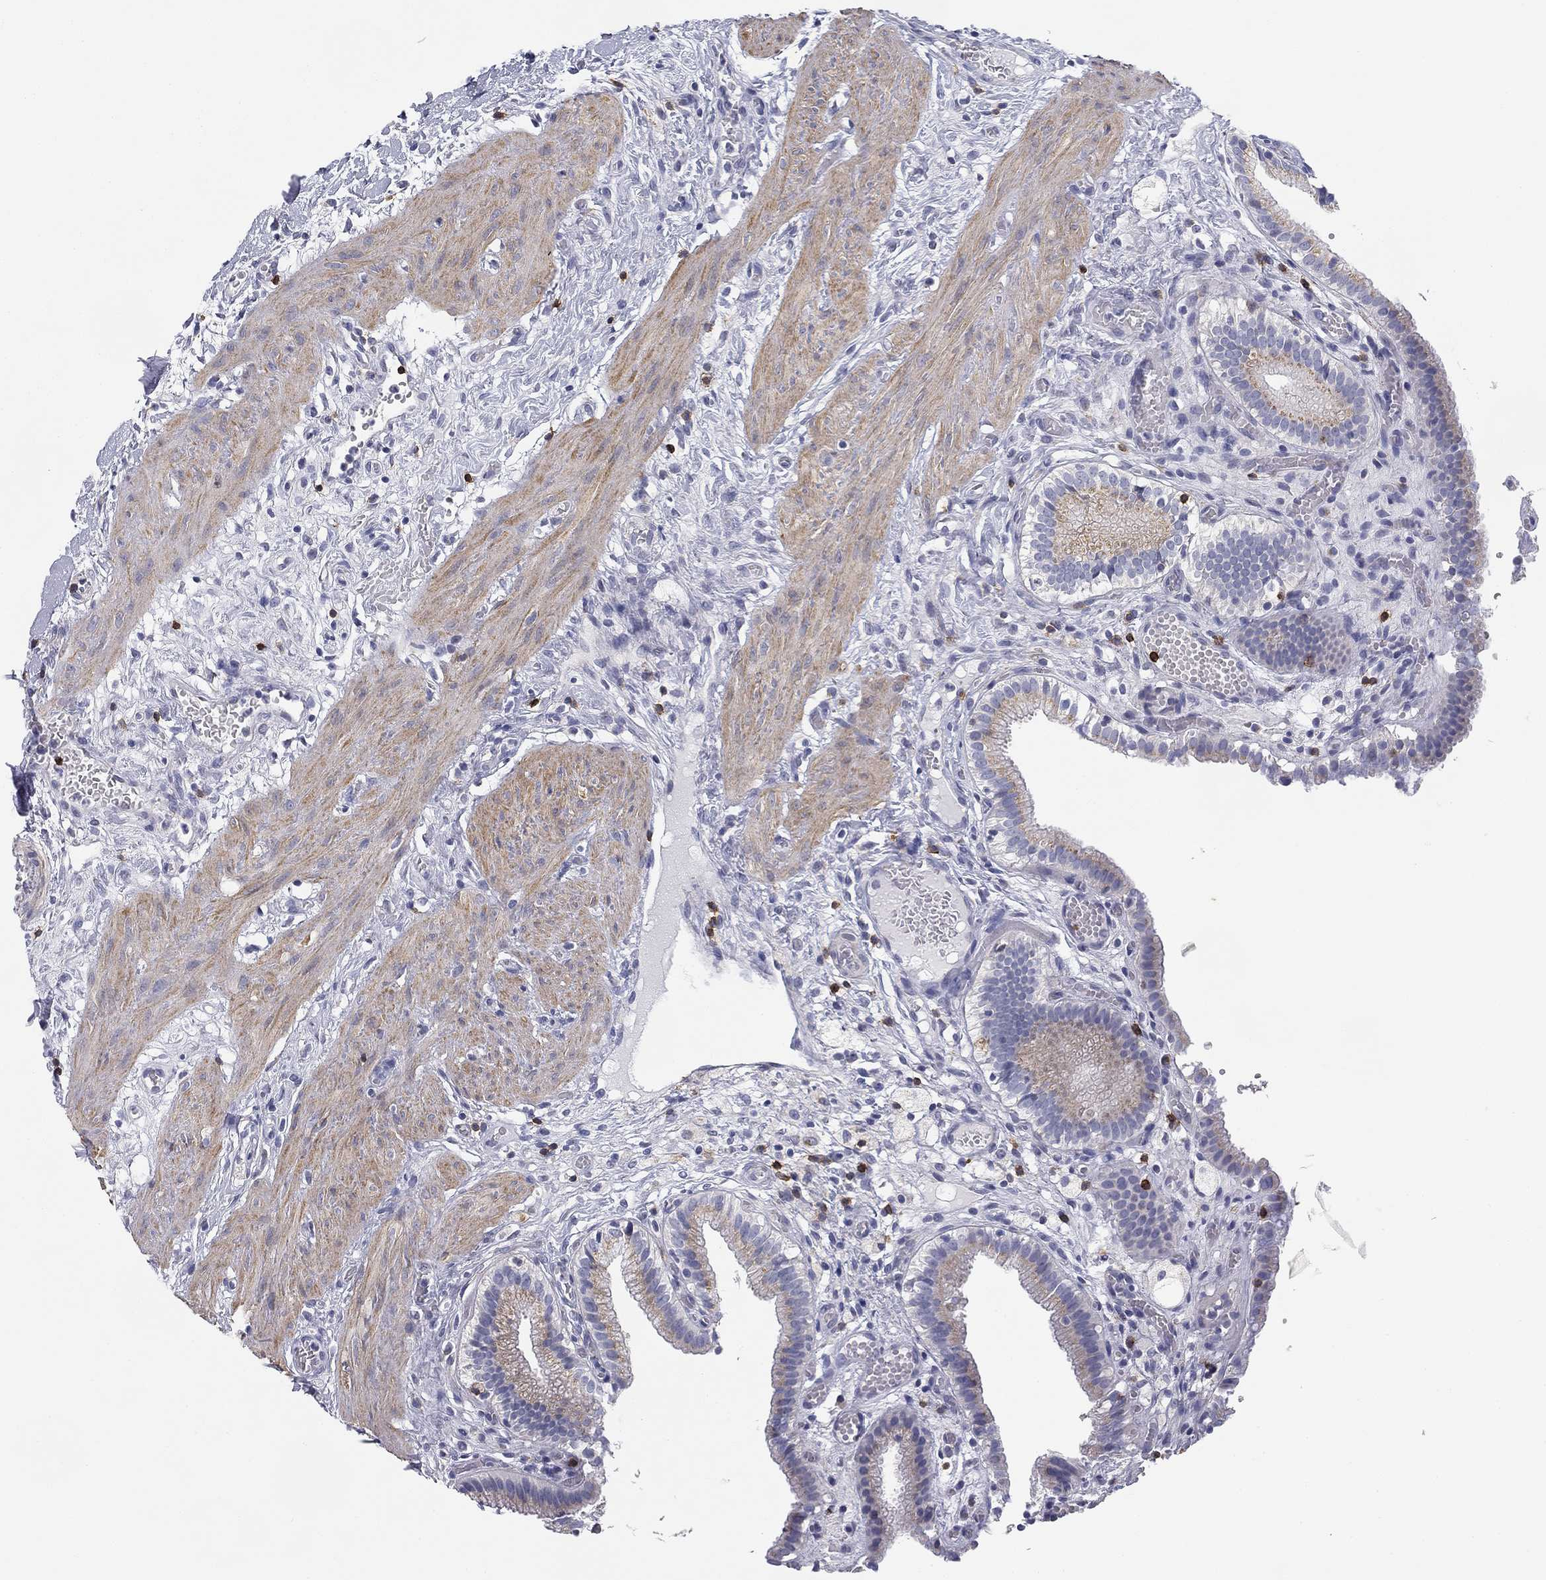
{"staining": {"intensity": "weak", "quantity": "<25%", "location": "cytoplasmic/membranous"}, "tissue": "gallbladder", "cell_type": "Glandular cells", "image_type": "normal", "snomed": [{"axis": "morphology", "description": "Normal tissue, NOS"}, {"axis": "topography", "description": "Gallbladder"}], "caption": "Image shows no significant protein positivity in glandular cells of benign gallbladder. The staining was performed using DAB (3,3'-diaminobenzidine) to visualize the protein expression in brown, while the nuclei were stained in blue with hematoxylin (Magnification: 20x).", "gene": "TRAT1", "patient": {"sex": "female", "age": 24}}